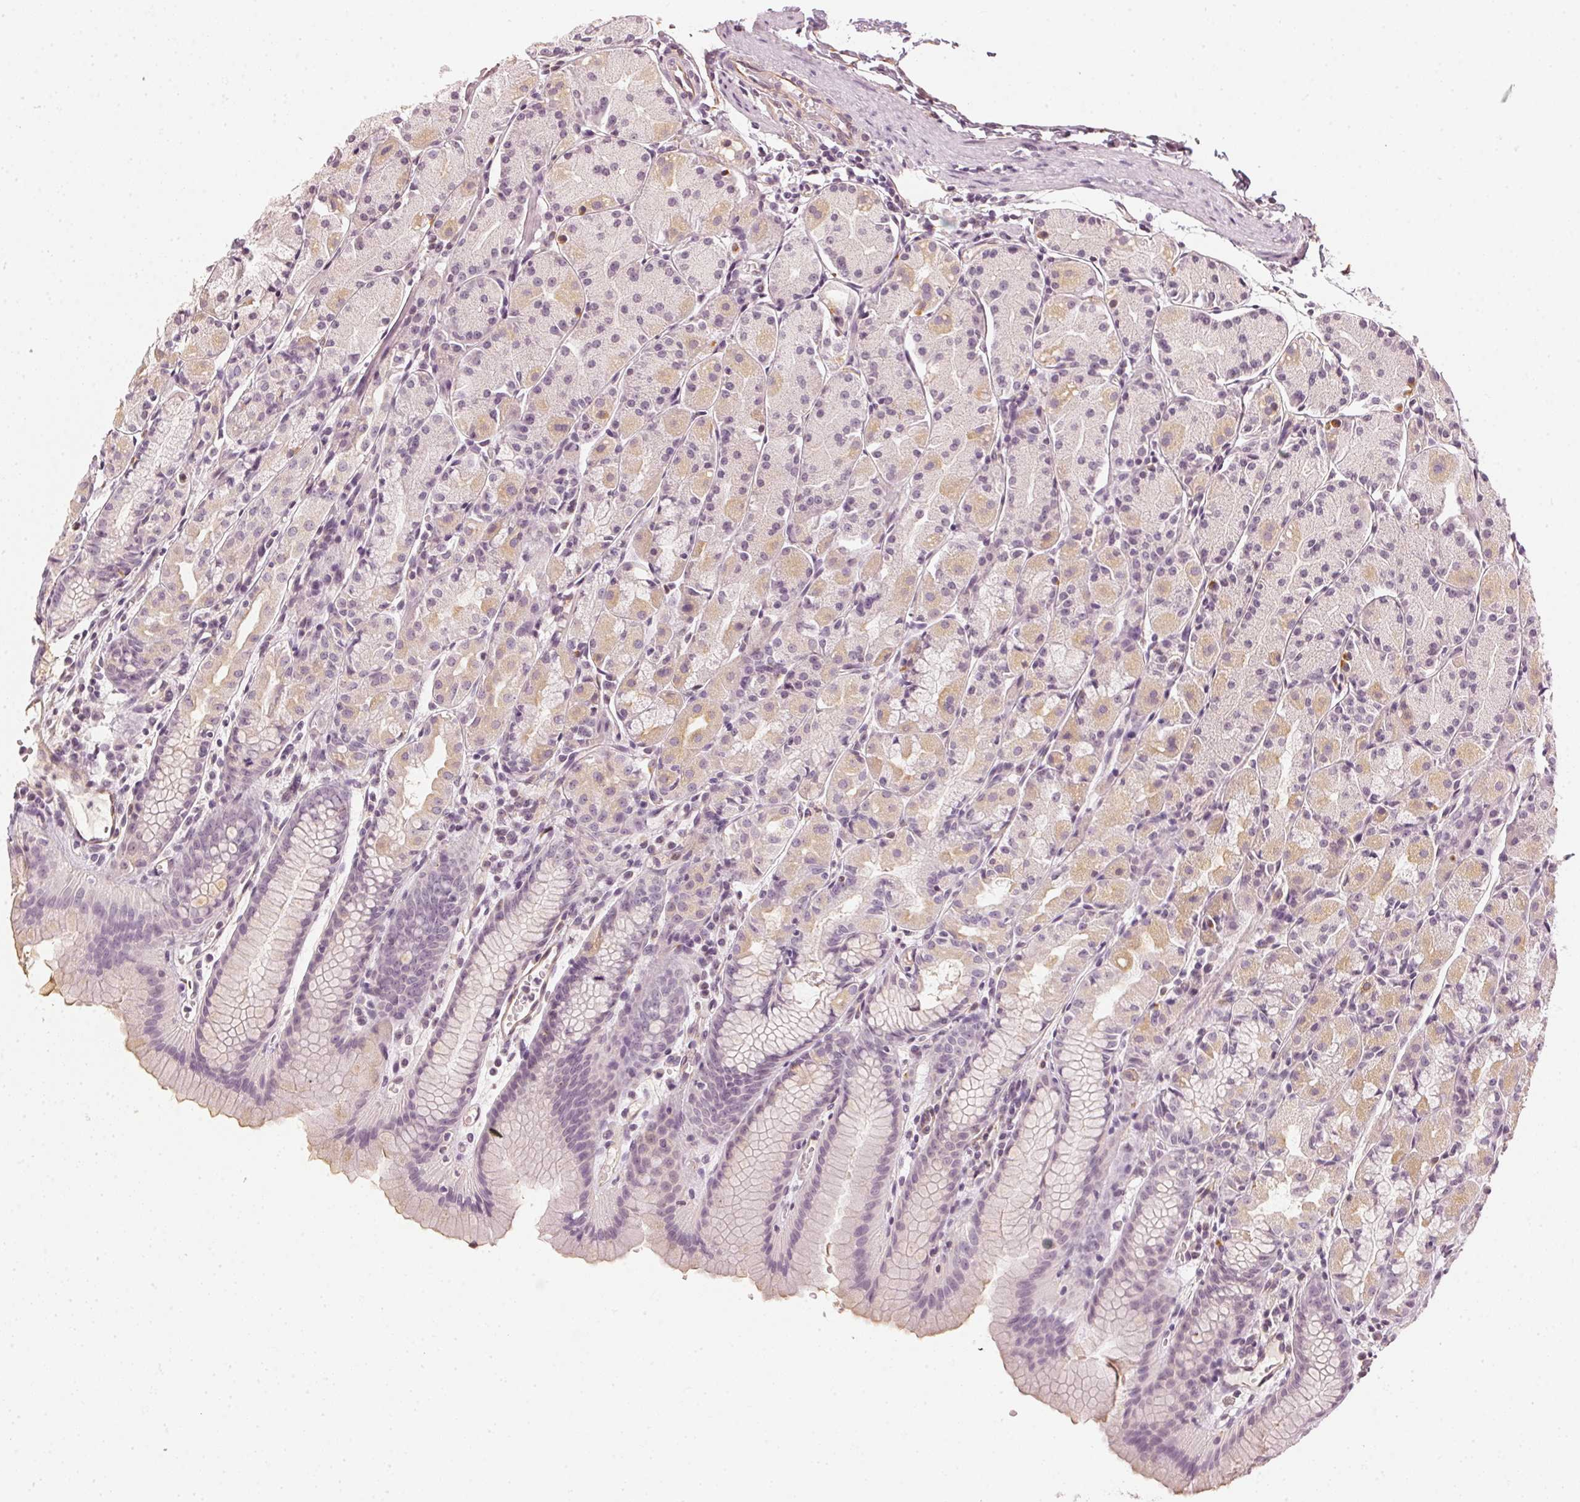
{"staining": {"intensity": "weak", "quantity": "25%-75%", "location": "cytoplasmic/membranous"}, "tissue": "stomach", "cell_type": "Glandular cells", "image_type": "normal", "snomed": [{"axis": "morphology", "description": "Normal tissue, NOS"}, {"axis": "topography", "description": "Stomach, upper"}], "caption": "High-magnification brightfield microscopy of unremarkable stomach stained with DAB (3,3'-diaminobenzidine) (brown) and counterstained with hematoxylin (blue). glandular cells exhibit weak cytoplasmic/membranous staining is seen in about25%-75% of cells.", "gene": "APLP1", "patient": {"sex": "male", "age": 47}}